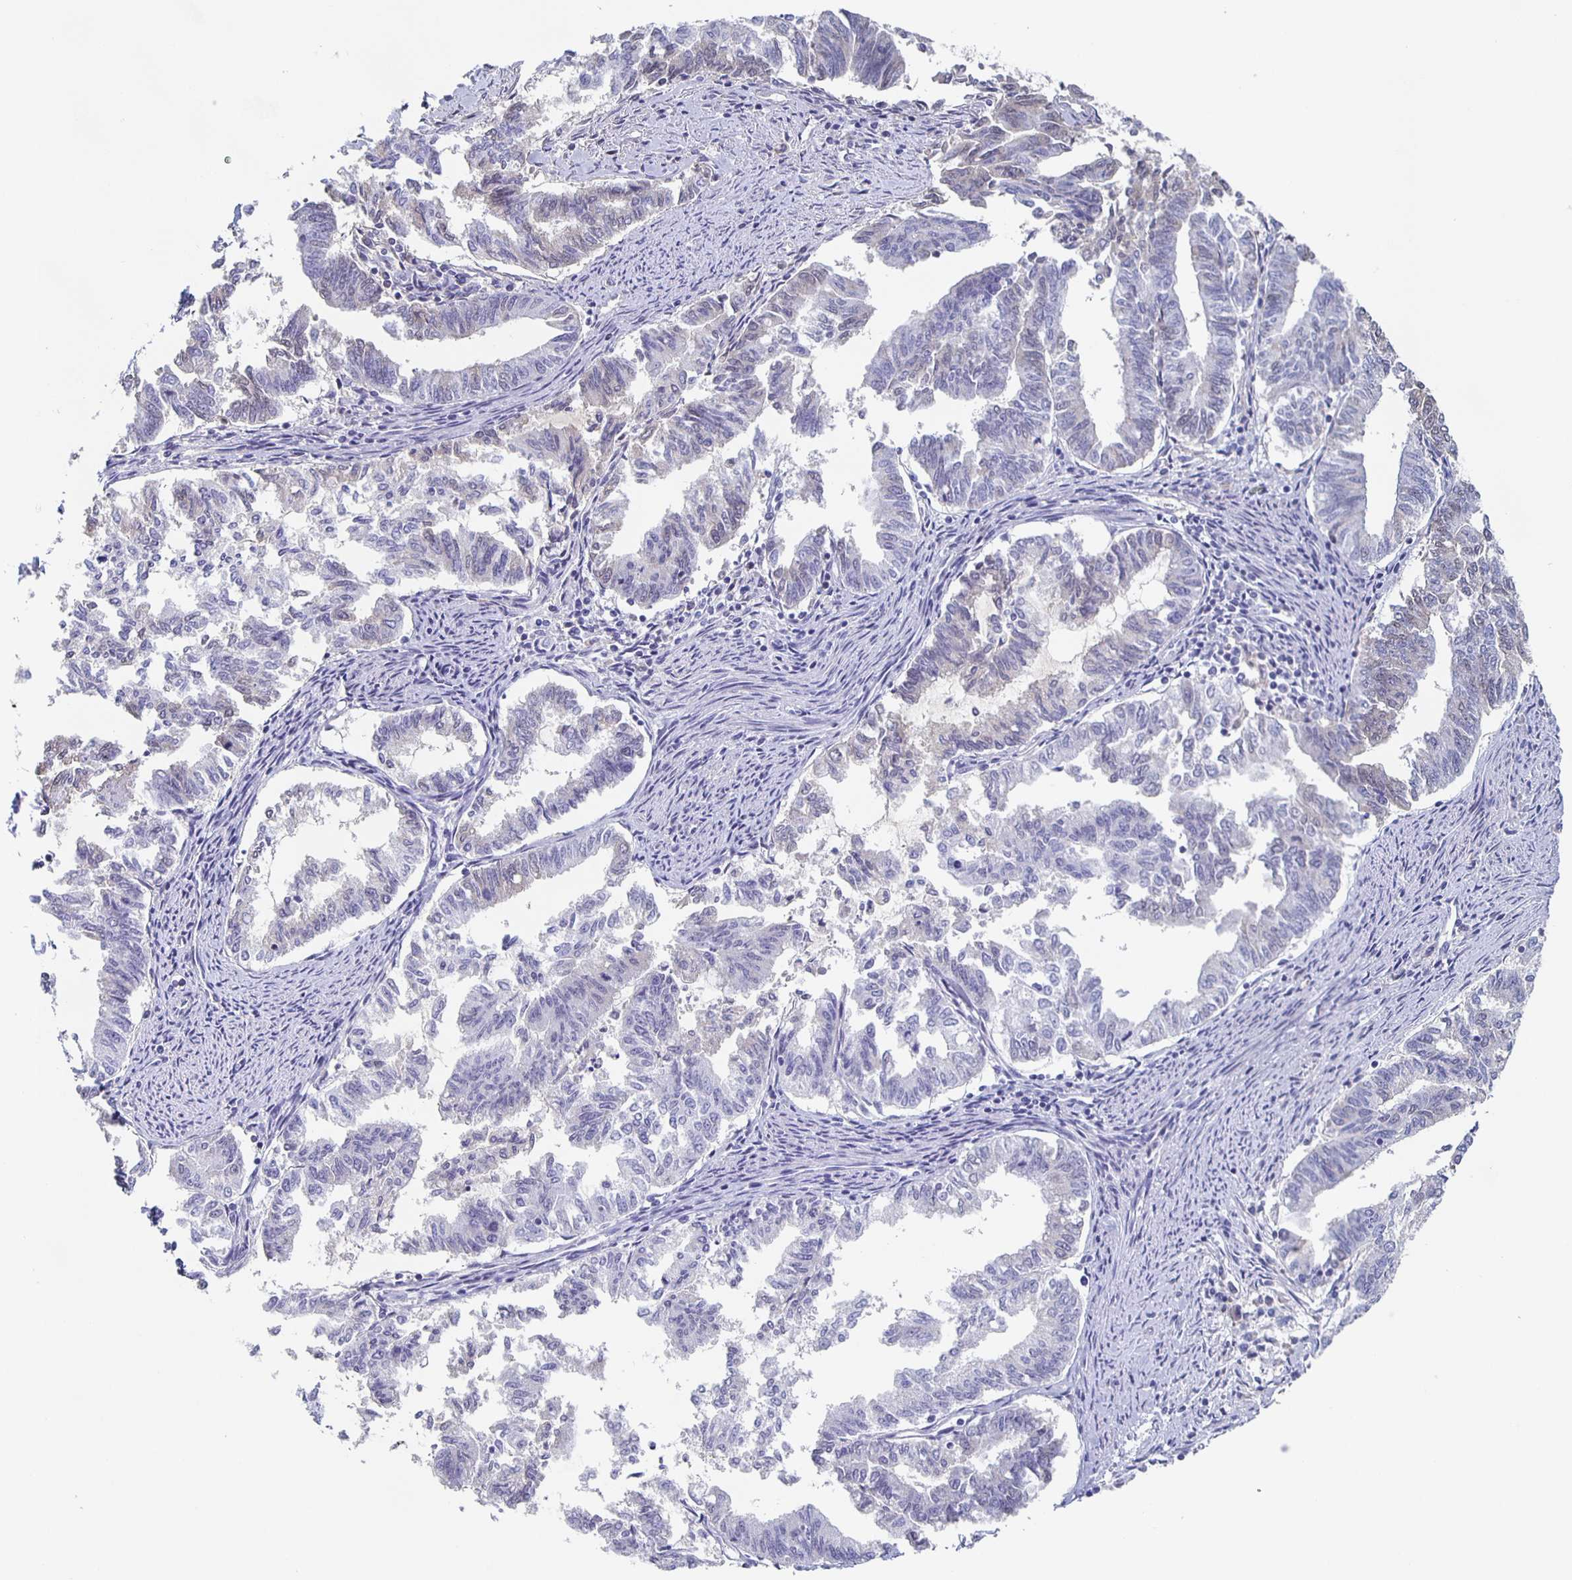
{"staining": {"intensity": "negative", "quantity": "none", "location": "none"}, "tissue": "endometrial cancer", "cell_type": "Tumor cells", "image_type": "cancer", "snomed": [{"axis": "morphology", "description": "Adenocarcinoma, NOS"}, {"axis": "topography", "description": "Endometrium"}], "caption": "The image demonstrates no significant positivity in tumor cells of endometrial cancer.", "gene": "FGA", "patient": {"sex": "female", "age": 79}}